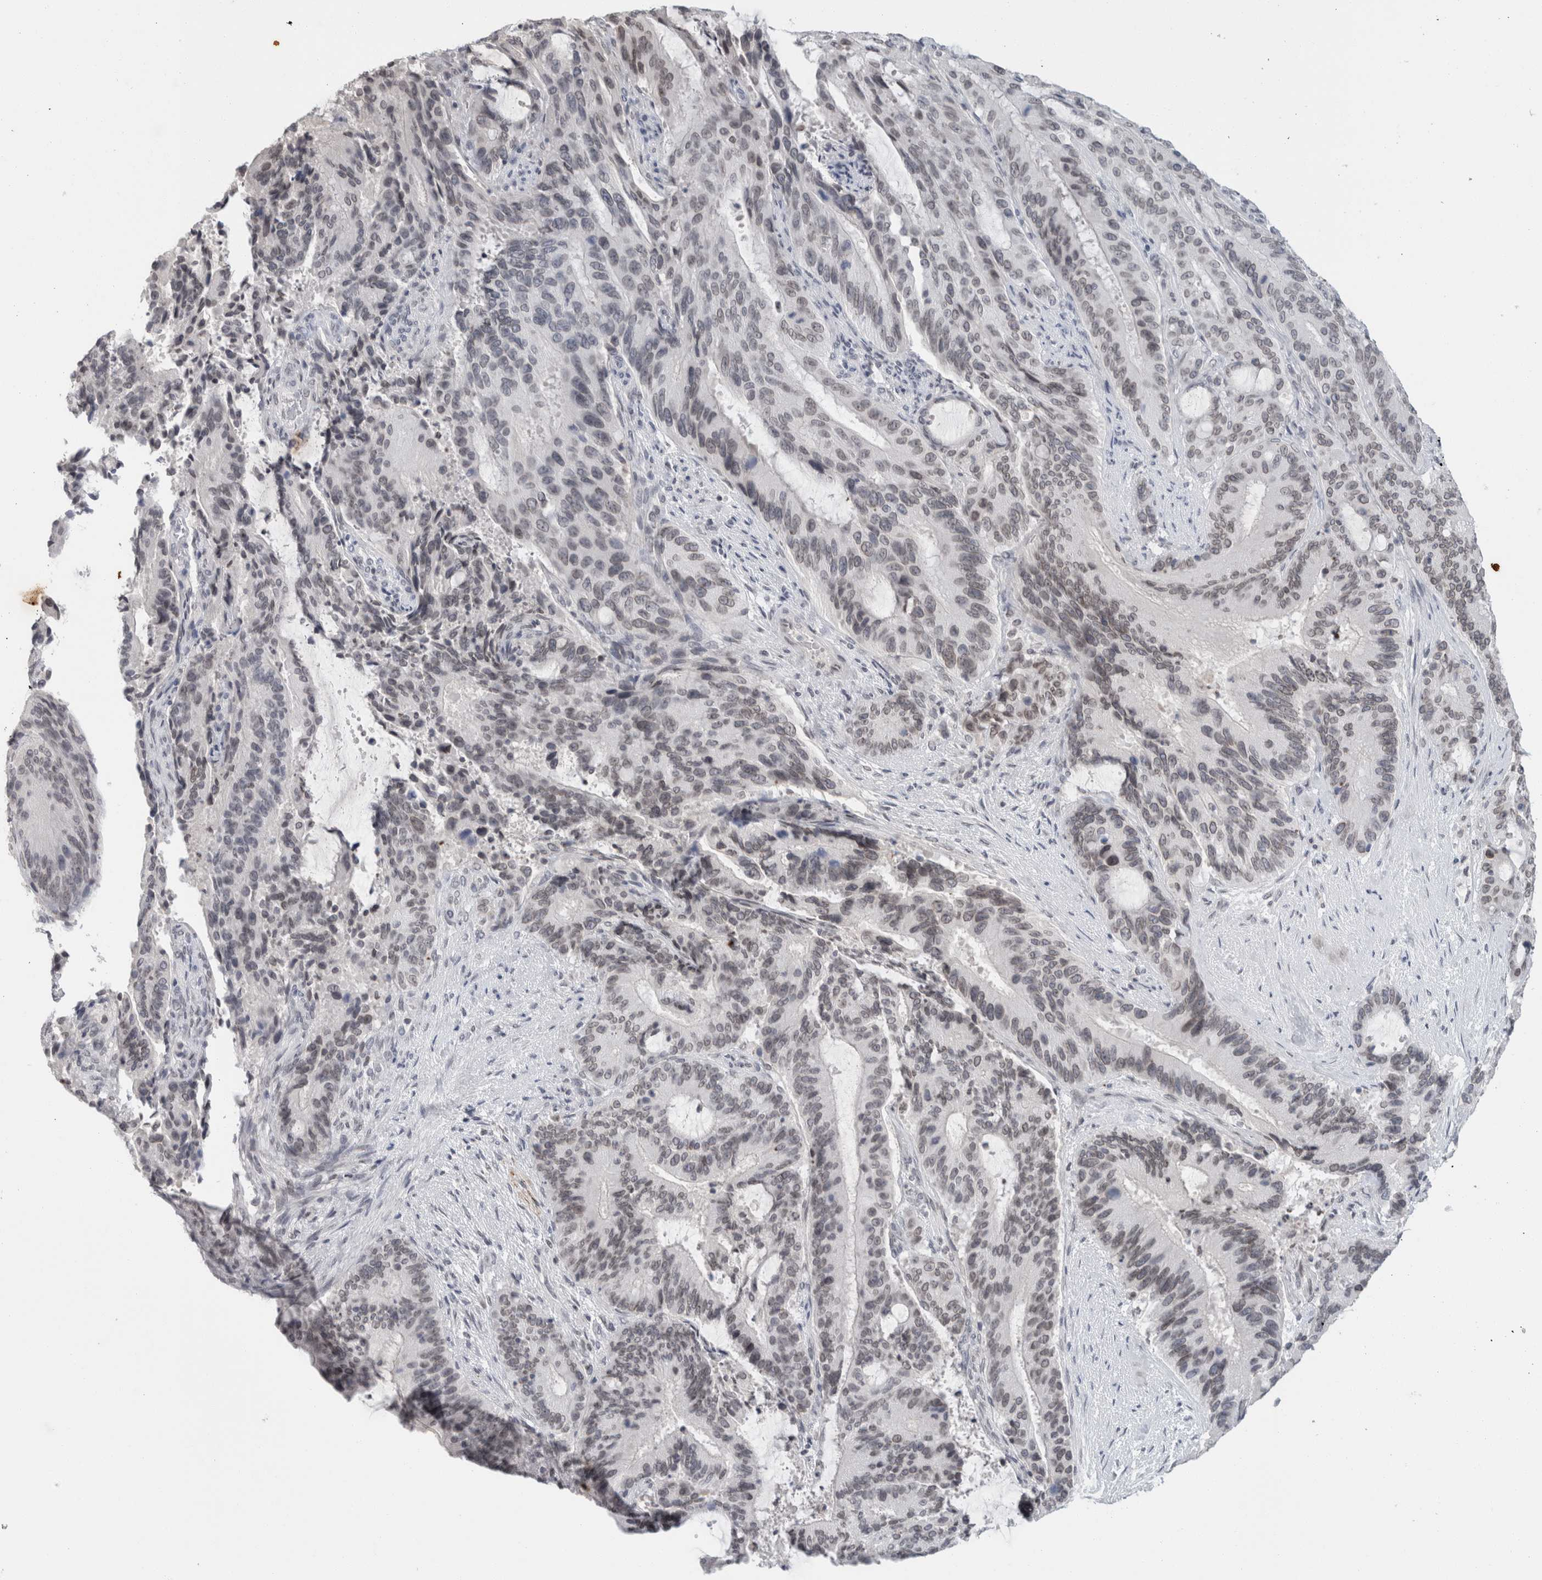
{"staining": {"intensity": "weak", "quantity": "<25%", "location": "nuclear"}, "tissue": "liver cancer", "cell_type": "Tumor cells", "image_type": "cancer", "snomed": [{"axis": "morphology", "description": "Normal tissue, NOS"}, {"axis": "morphology", "description": "Cholangiocarcinoma"}, {"axis": "topography", "description": "Liver"}, {"axis": "topography", "description": "Peripheral nerve tissue"}], "caption": "DAB (3,3'-diaminobenzidine) immunohistochemical staining of cholangiocarcinoma (liver) shows no significant expression in tumor cells.", "gene": "ZNF770", "patient": {"sex": "female", "age": 73}}